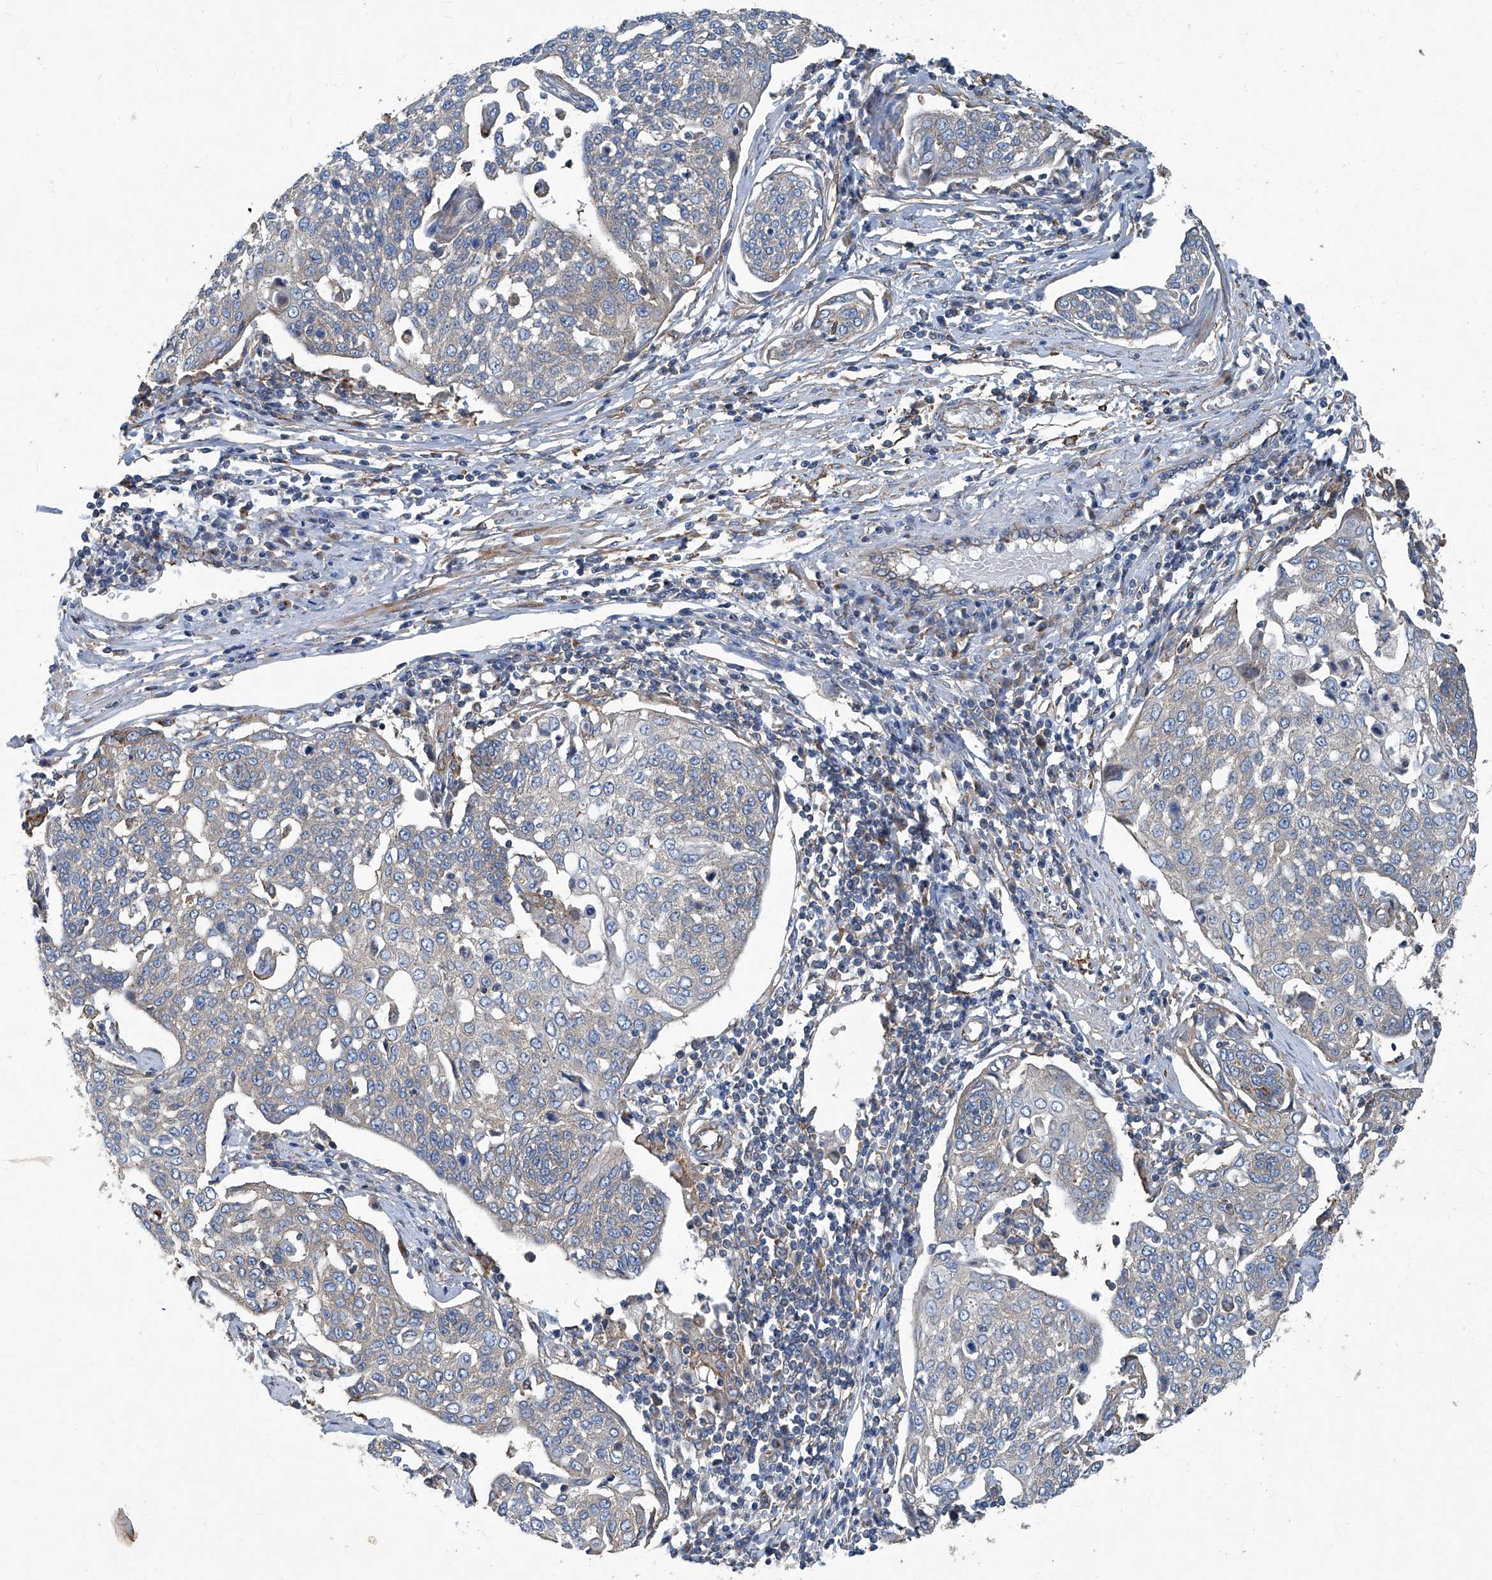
{"staining": {"intensity": "weak", "quantity": "<25%", "location": "cytoplasmic/membranous"}, "tissue": "cervical cancer", "cell_type": "Tumor cells", "image_type": "cancer", "snomed": [{"axis": "morphology", "description": "Squamous cell carcinoma, NOS"}, {"axis": "topography", "description": "Cervix"}], "caption": "A photomicrograph of squamous cell carcinoma (cervical) stained for a protein displays no brown staining in tumor cells.", "gene": "PIGH", "patient": {"sex": "female", "age": 34}}